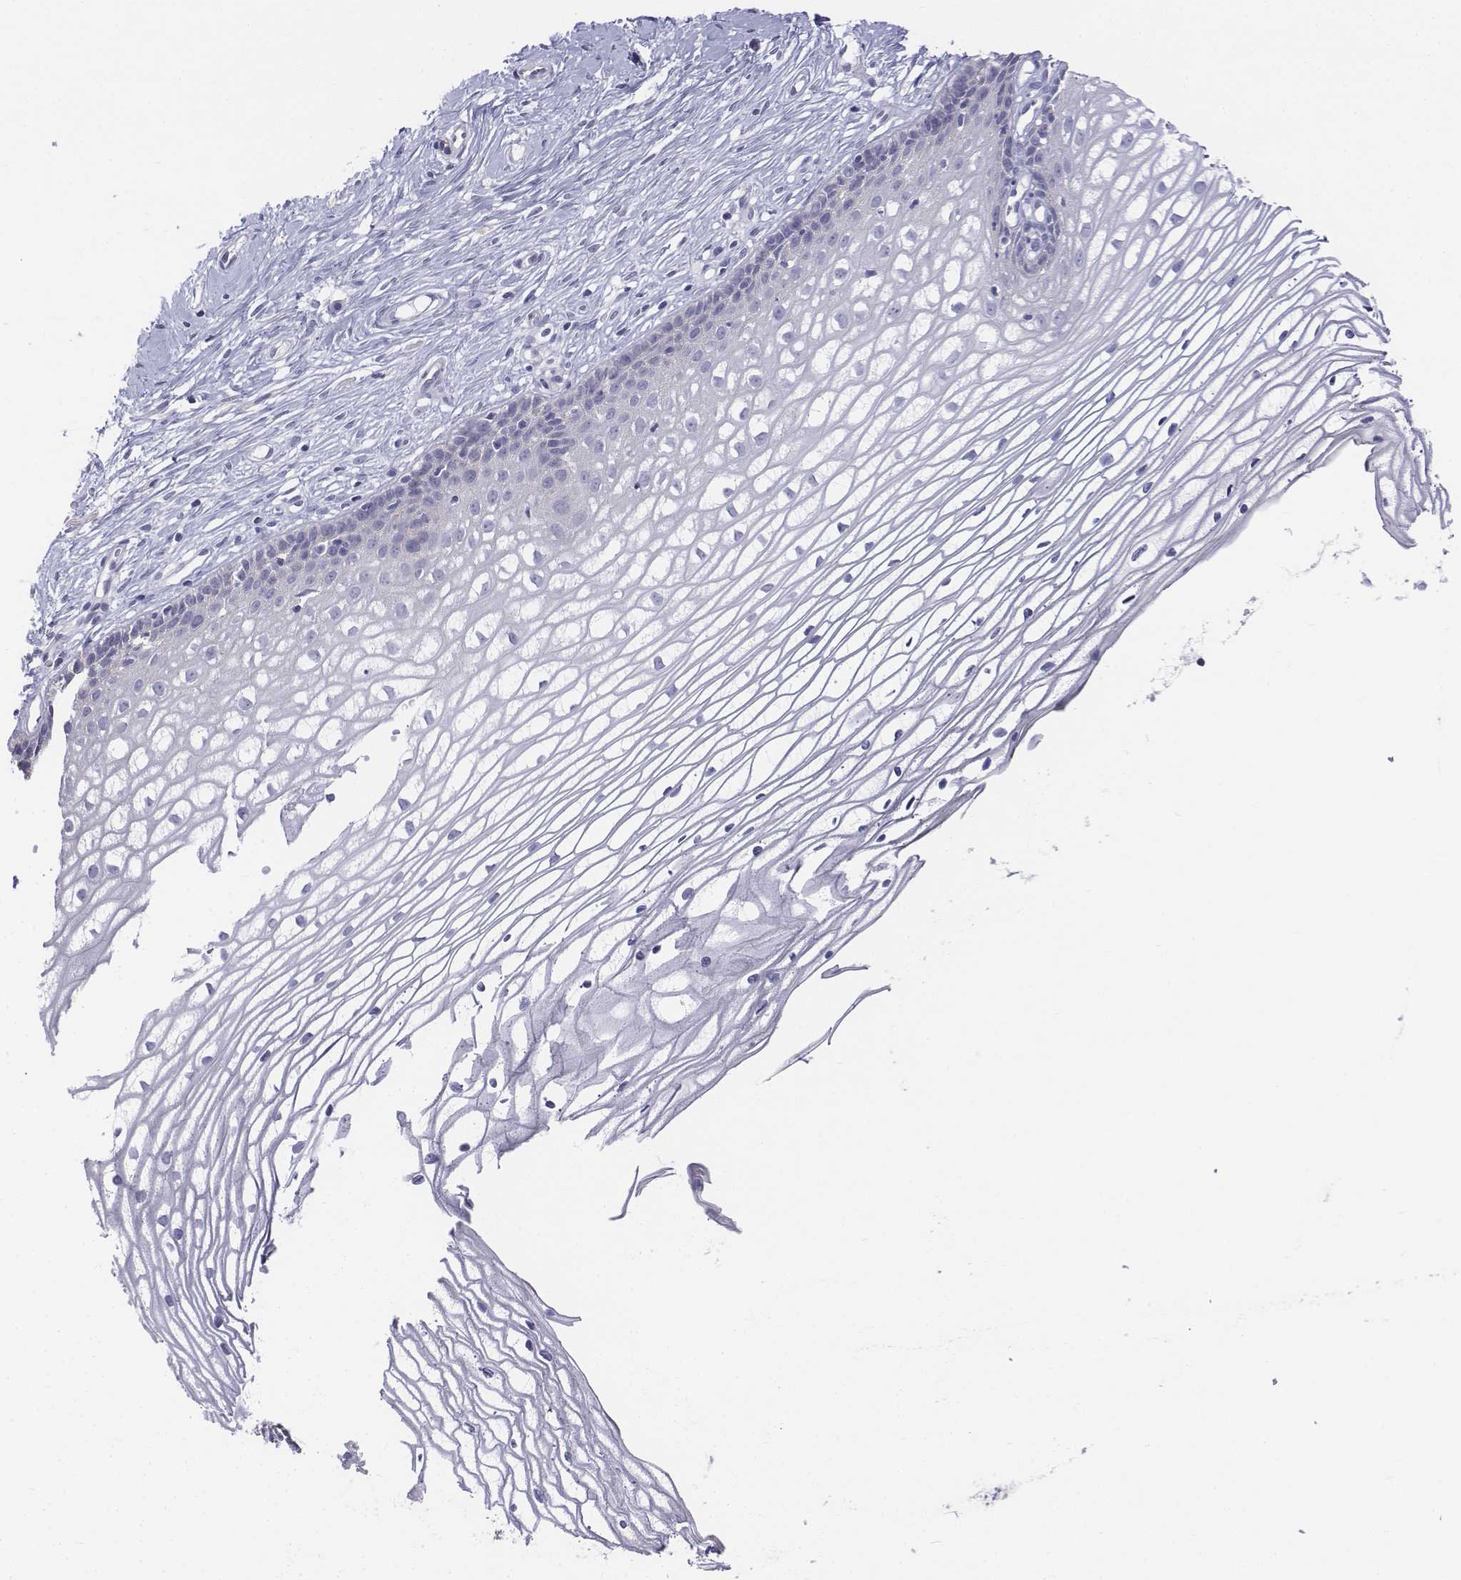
{"staining": {"intensity": "negative", "quantity": "none", "location": "none"}, "tissue": "cervix", "cell_type": "Glandular cells", "image_type": "normal", "snomed": [{"axis": "morphology", "description": "Normal tissue, NOS"}, {"axis": "topography", "description": "Cervix"}], "caption": "DAB immunohistochemical staining of normal human cervix shows no significant positivity in glandular cells. (DAB (3,3'-diaminobenzidine) immunohistochemistry with hematoxylin counter stain).", "gene": "LGSN", "patient": {"sex": "female", "age": 40}}